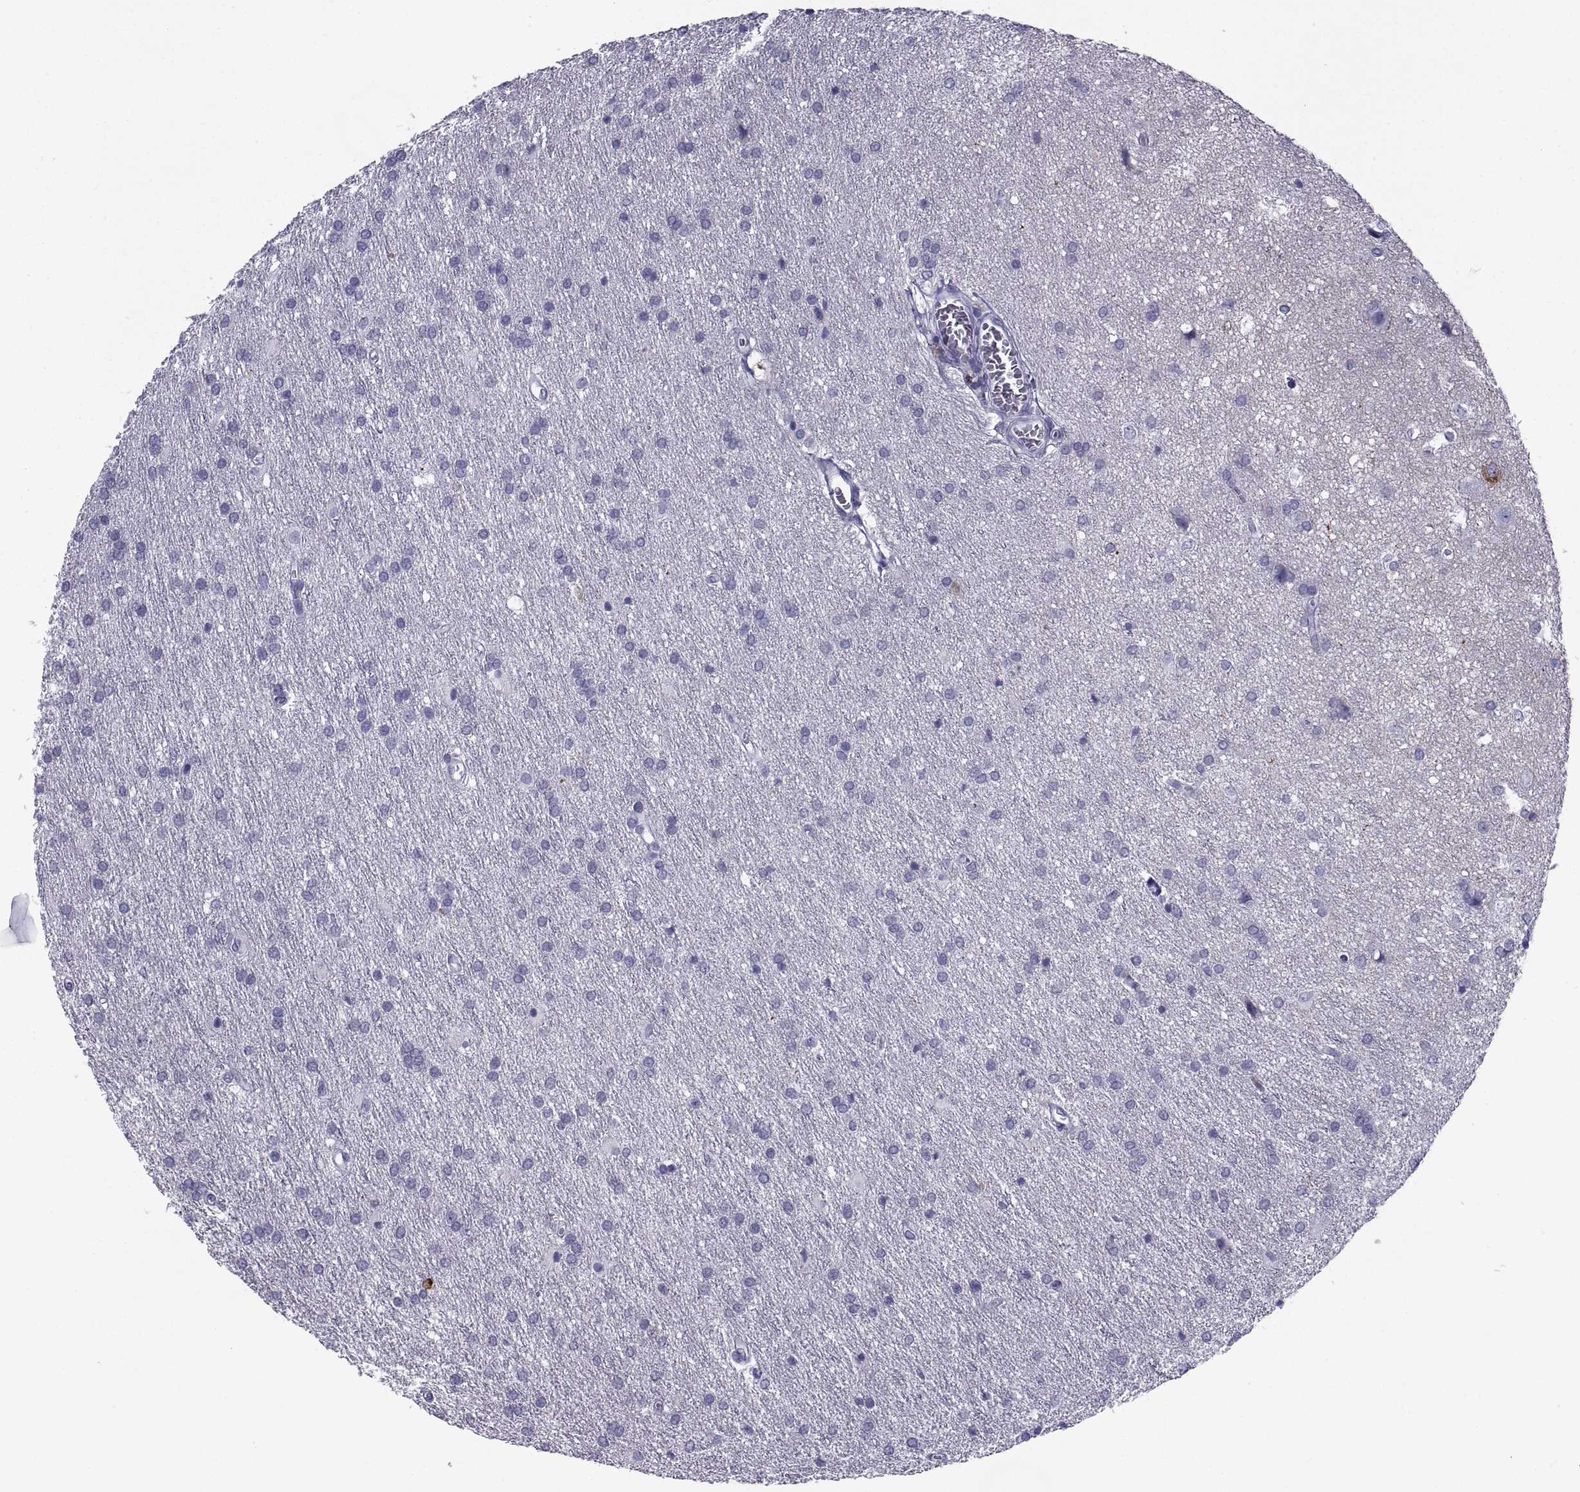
{"staining": {"intensity": "negative", "quantity": "none", "location": "none"}, "tissue": "glioma", "cell_type": "Tumor cells", "image_type": "cancer", "snomed": [{"axis": "morphology", "description": "Glioma, malignant, Low grade"}, {"axis": "topography", "description": "Brain"}], "caption": "Protein analysis of malignant glioma (low-grade) demonstrates no significant staining in tumor cells.", "gene": "NPTX2", "patient": {"sex": "female", "age": 32}}